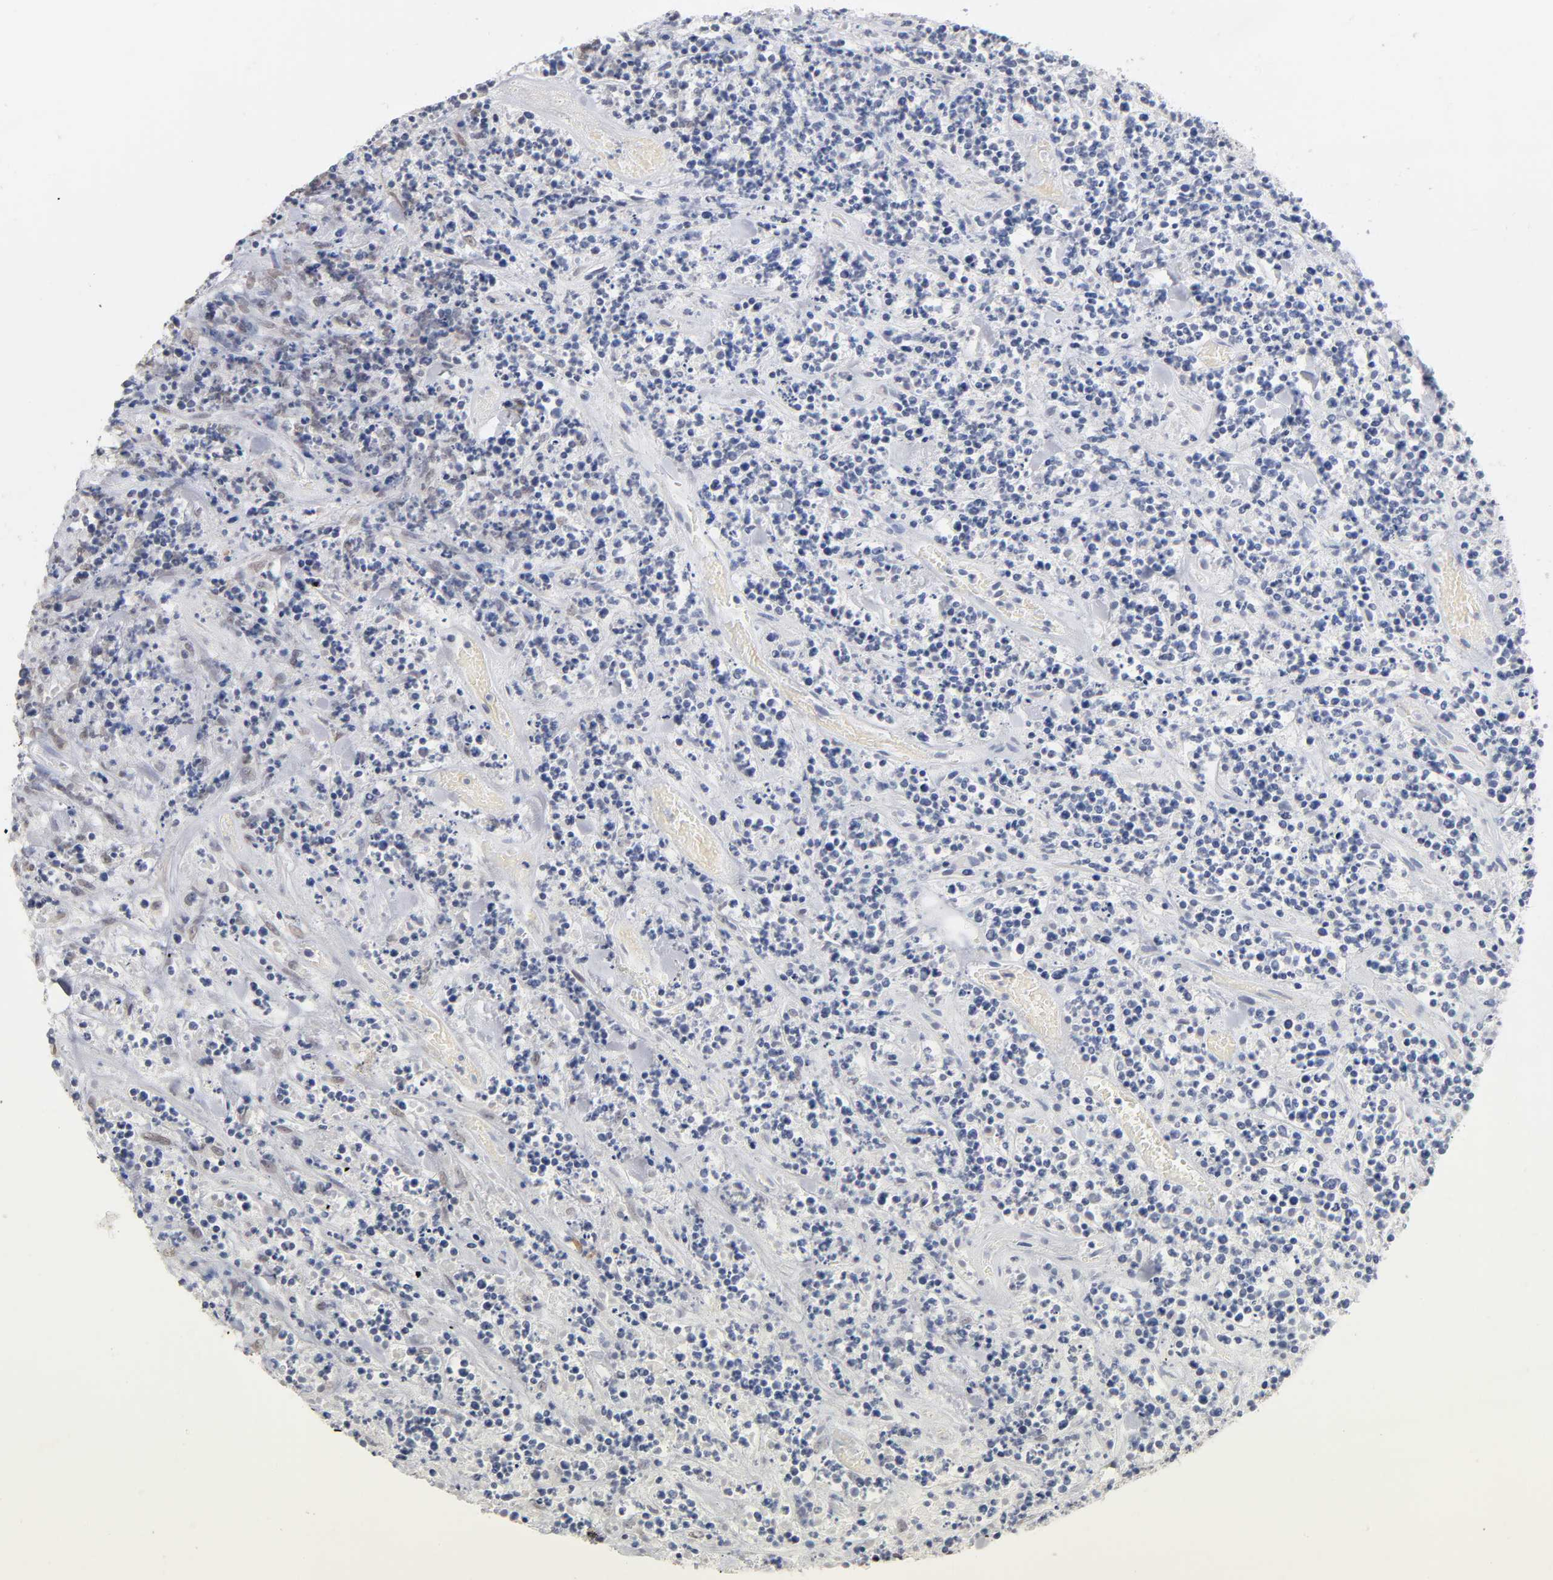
{"staining": {"intensity": "negative", "quantity": "none", "location": "none"}, "tissue": "lymphoma", "cell_type": "Tumor cells", "image_type": "cancer", "snomed": [{"axis": "morphology", "description": "Malignant lymphoma, non-Hodgkin's type, High grade"}, {"axis": "topography", "description": "Soft tissue"}], "caption": "Immunohistochemical staining of human lymphoma reveals no significant positivity in tumor cells.", "gene": "CRABP2", "patient": {"sex": "male", "age": 18}}